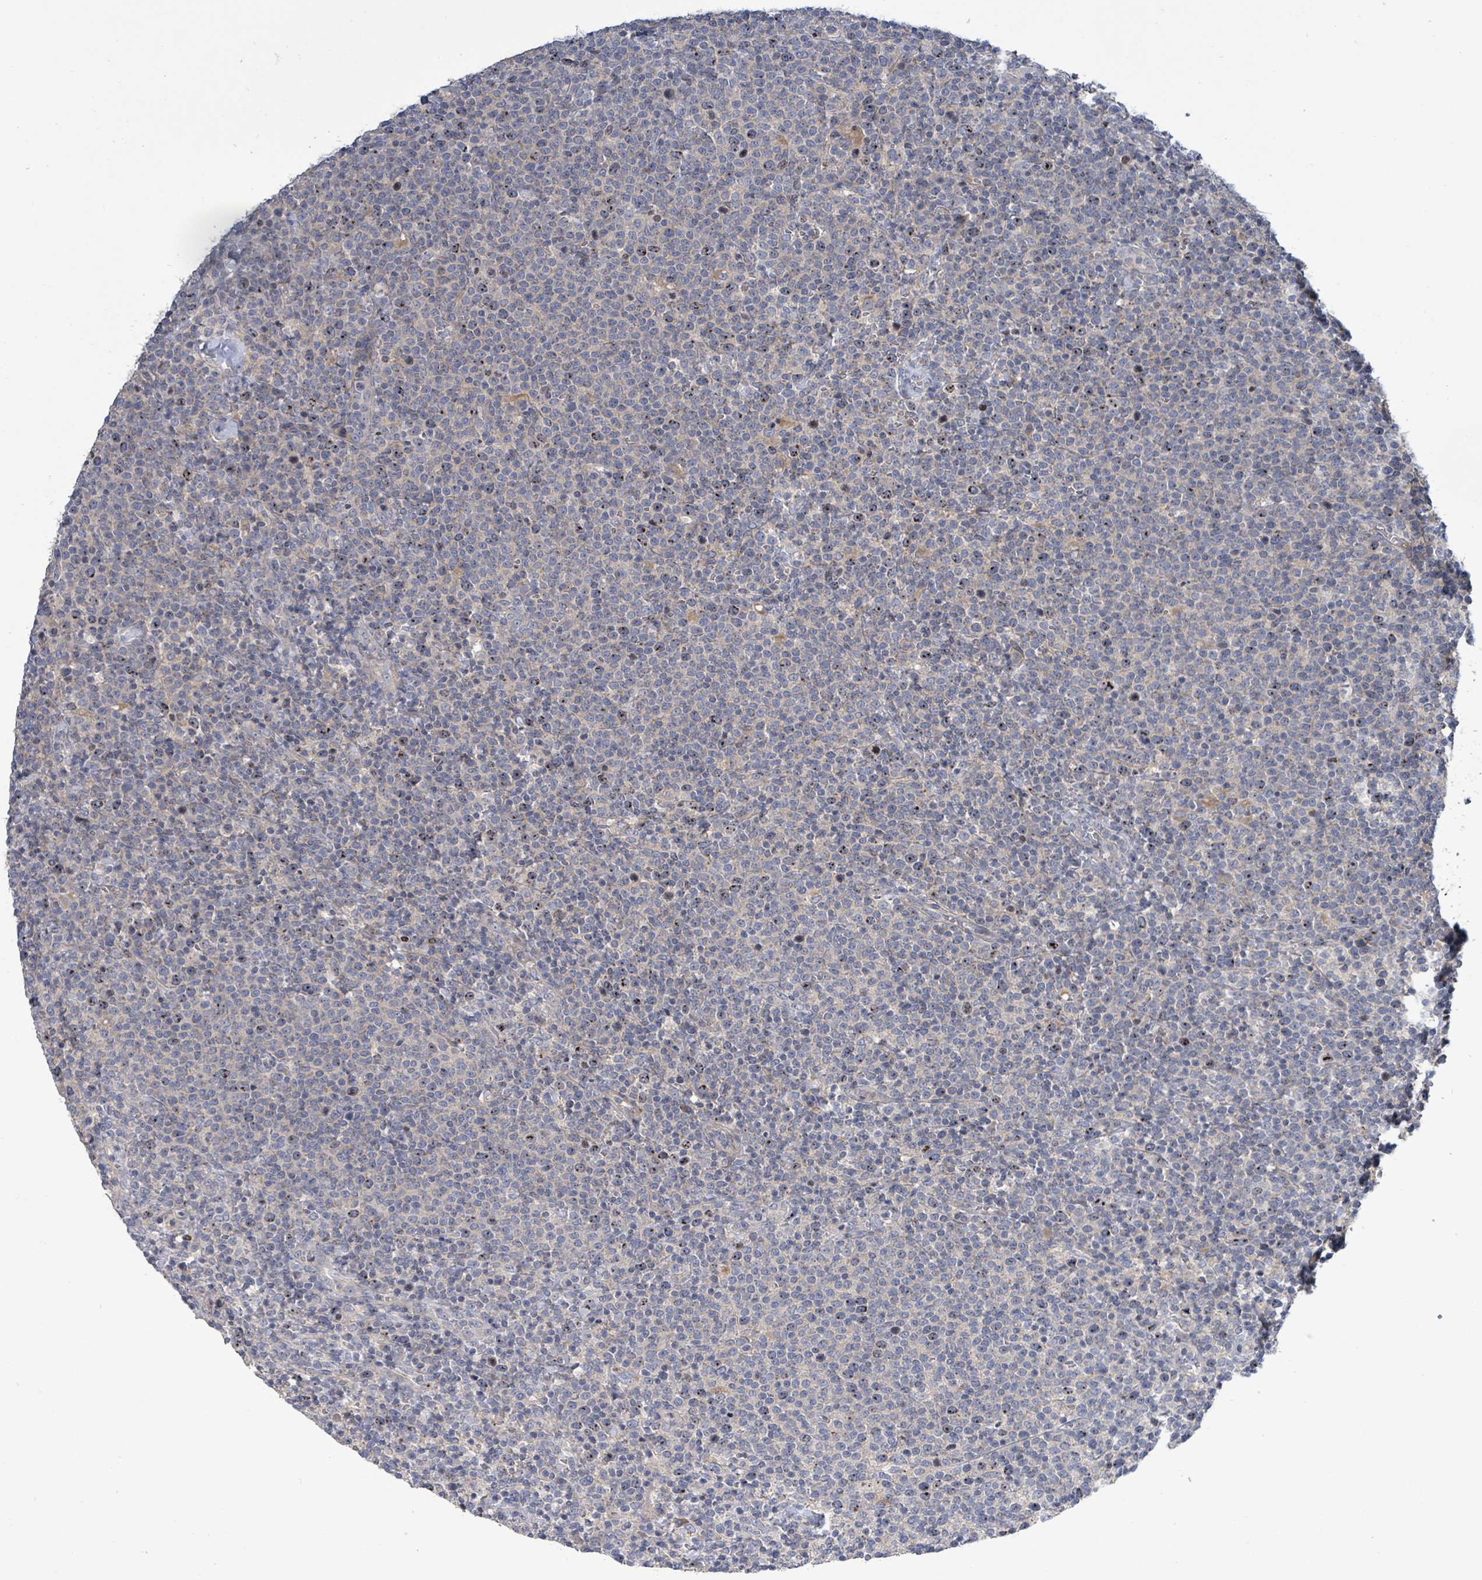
{"staining": {"intensity": "moderate", "quantity": "<25%", "location": "nuclear"}, "tissue": "lymphoma", "cell_type": "Tumor cells", "image_type": "cancer", "snomed": [{"axis": "morphology", "description": "Malignant lymphoma, non-Hodgkin's type, High grade"}, {"axis": "topography", "description": "Lymph node"}], "caption": "Lymphoma tissue reveals moderate nuclear expression in about <25% of tumor cells, visualized by immunohistochemistry. (DAB (3,3'-diaminobenzidine) = brown stain, brightfield microscopy at high magnification).", "gene": "KRAS", "patient": {"sex": "male", "age": 61}}